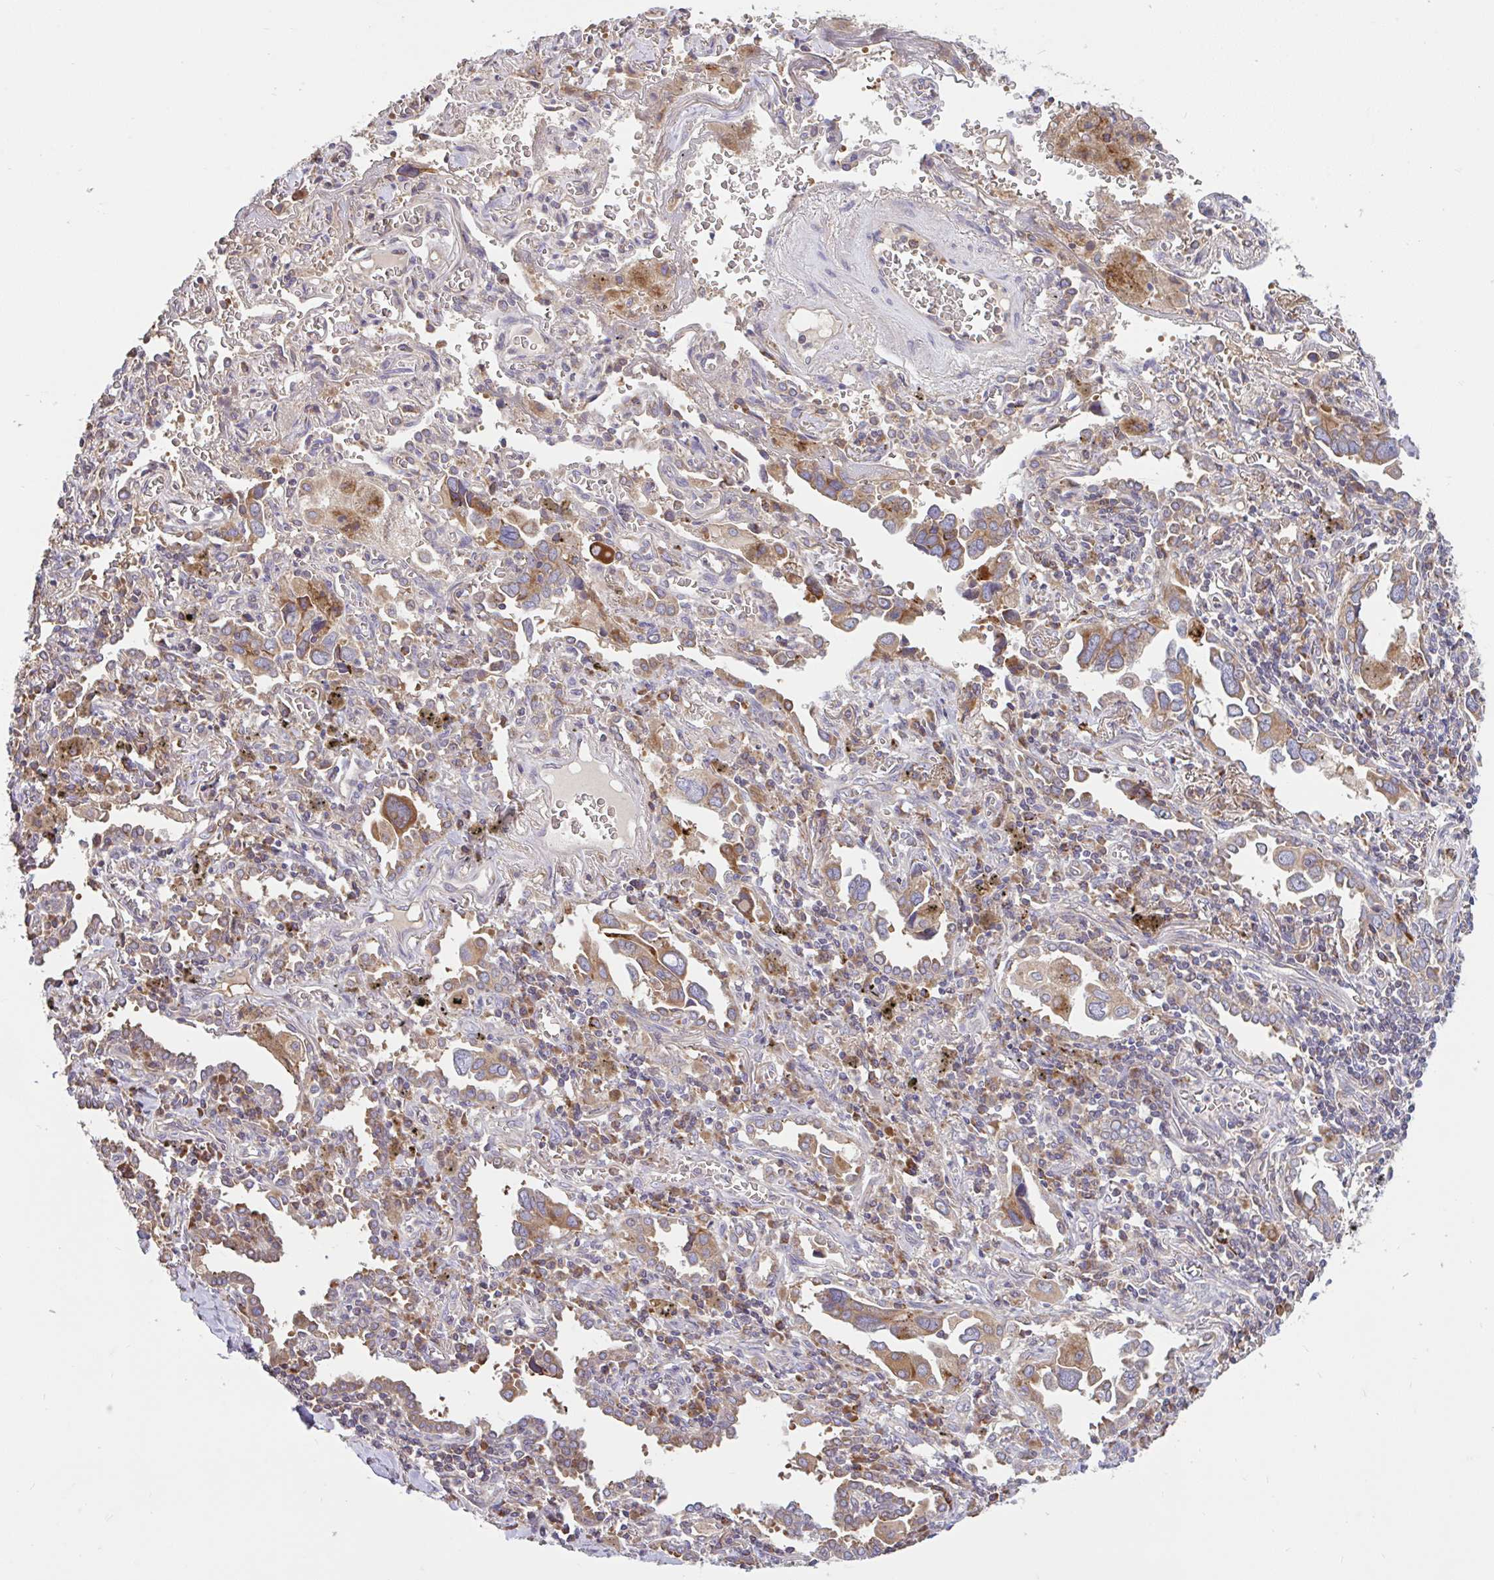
{"staining": {"intensity": "moderate", "quantity": ">75%", "location": "cytoplasmic/membranous"}, "tissue": "lung cancer", "cell_type": "Tumor cells", "image_type": "cancer", "snomed": [{"axis": "morphology", "description": "Adenocarcinoma, NOS"}, {"axis": "topography", "description": "Lung"}], "caption": "Tumor cells exhibit medium levels of moderate cytoplasmic/membranous staining in approximately >75% of cells in human adenocarcinoma (lung).", "gene": "RALBP1", "patient": {"sex": "male", "age": 76}}